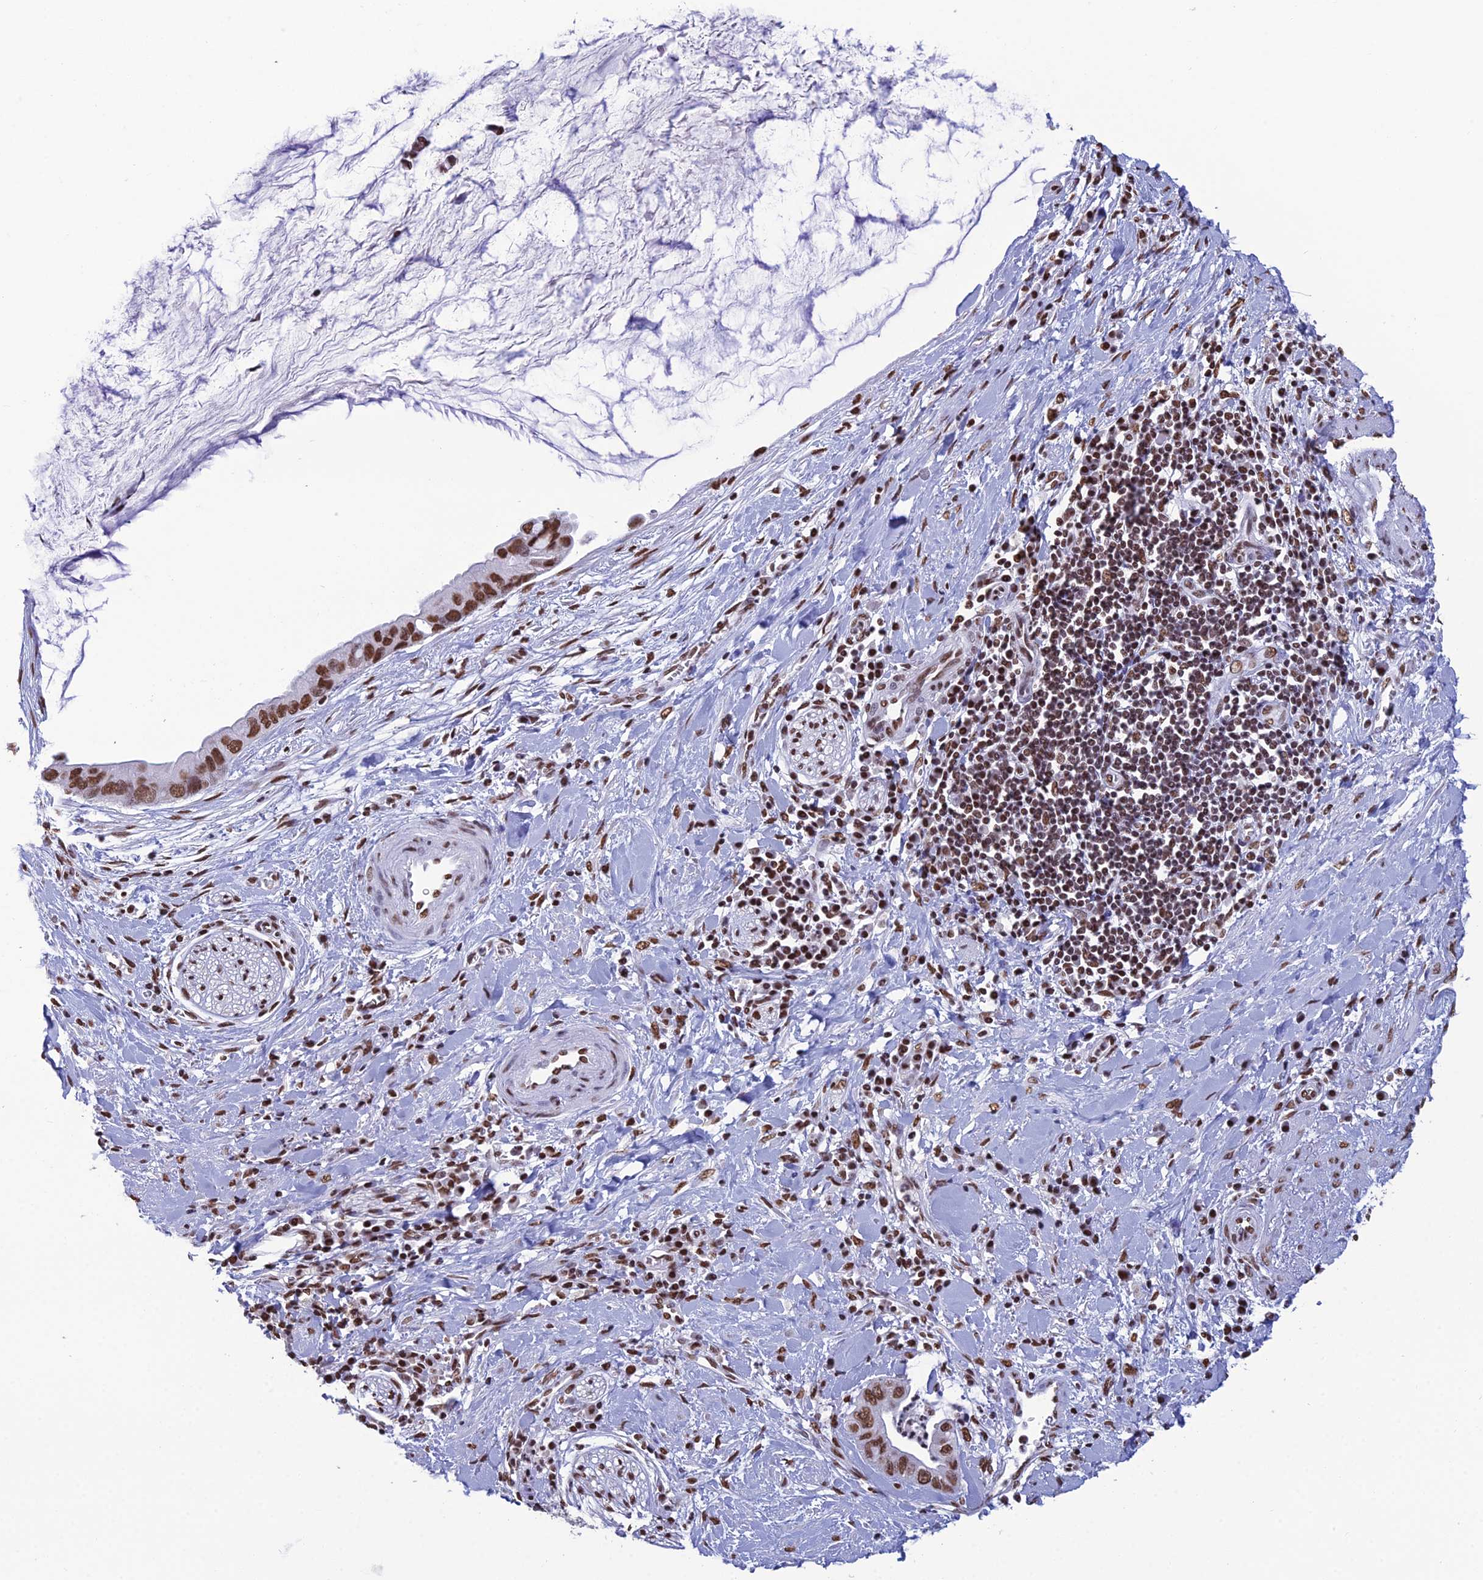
{"staining": {"intensity": "strong", "quantity": ">75%", "location": "nuclear"}, "tissue": "pancreatic cancer", "cell_type": "Tumor cells", "image_type": "cancer", "snomed": [{"axis": "morphology", "description": "Adenocarcinoma, NOS"}, {"axis": "topography", "description": "Pancreas"}], "caption": "A histopathology image of pancreatic adenocarcinoma stained for a protein reveals strong nuclear brown staining in tumor cells.", "gene": "PRAMEF12", "patient": {"sex": "male", "age": 75}}